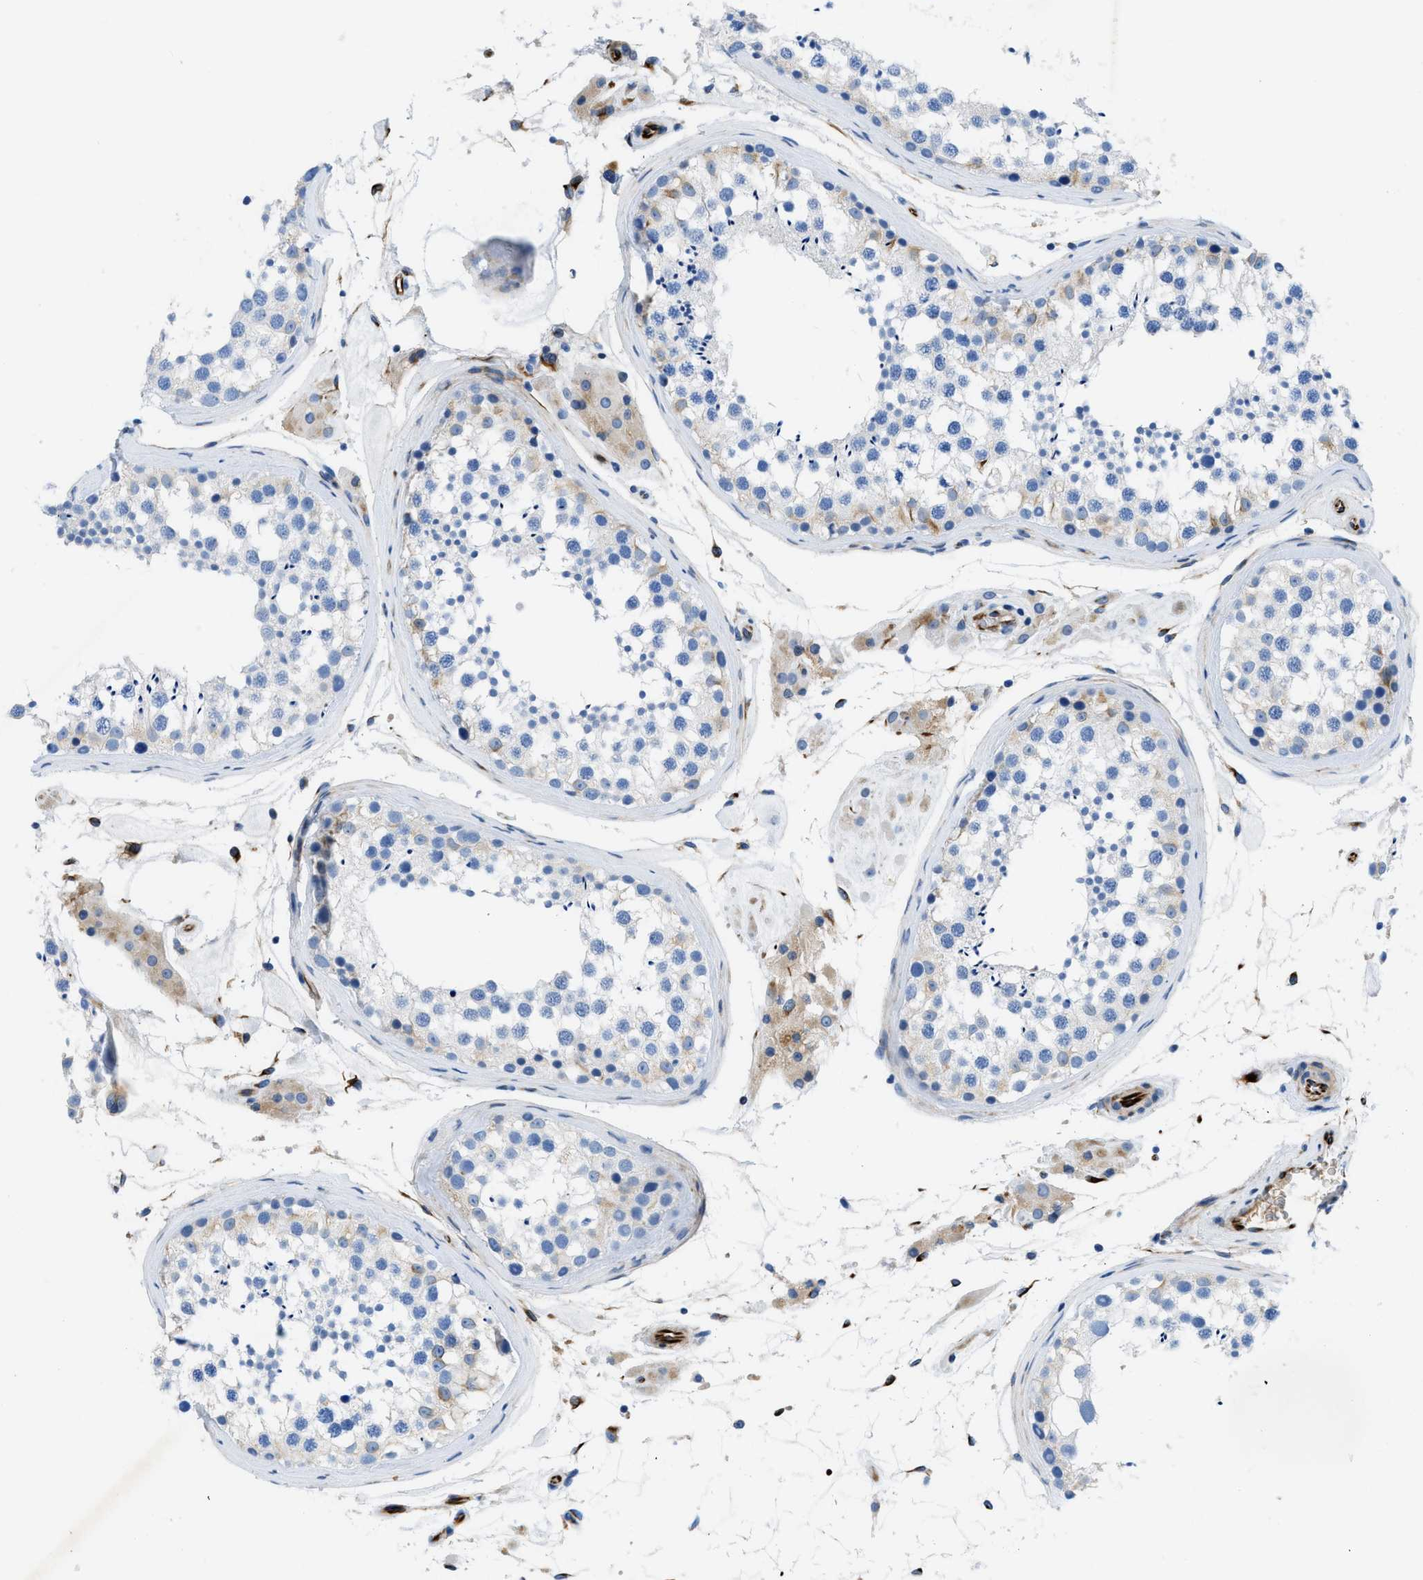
{"staining": {"intensity": "weak", "quantity": "<25%", "location": "cytoplasmic/membranous"}, "tissue": "testis", "cell_type": "Cells in seminiferous ducts", "image_type": "normal", "snomed": [{"axis": "morphology", "description": "Normal tissue, NOS"}, {"axis": "topography", "description": "Testis"}], "caption": "IHC of unremarkable testis reveals no staining in cells in seminiferous ducts.", "gene": "XCR1", "patient": {"sex": "male", "age": 46}}